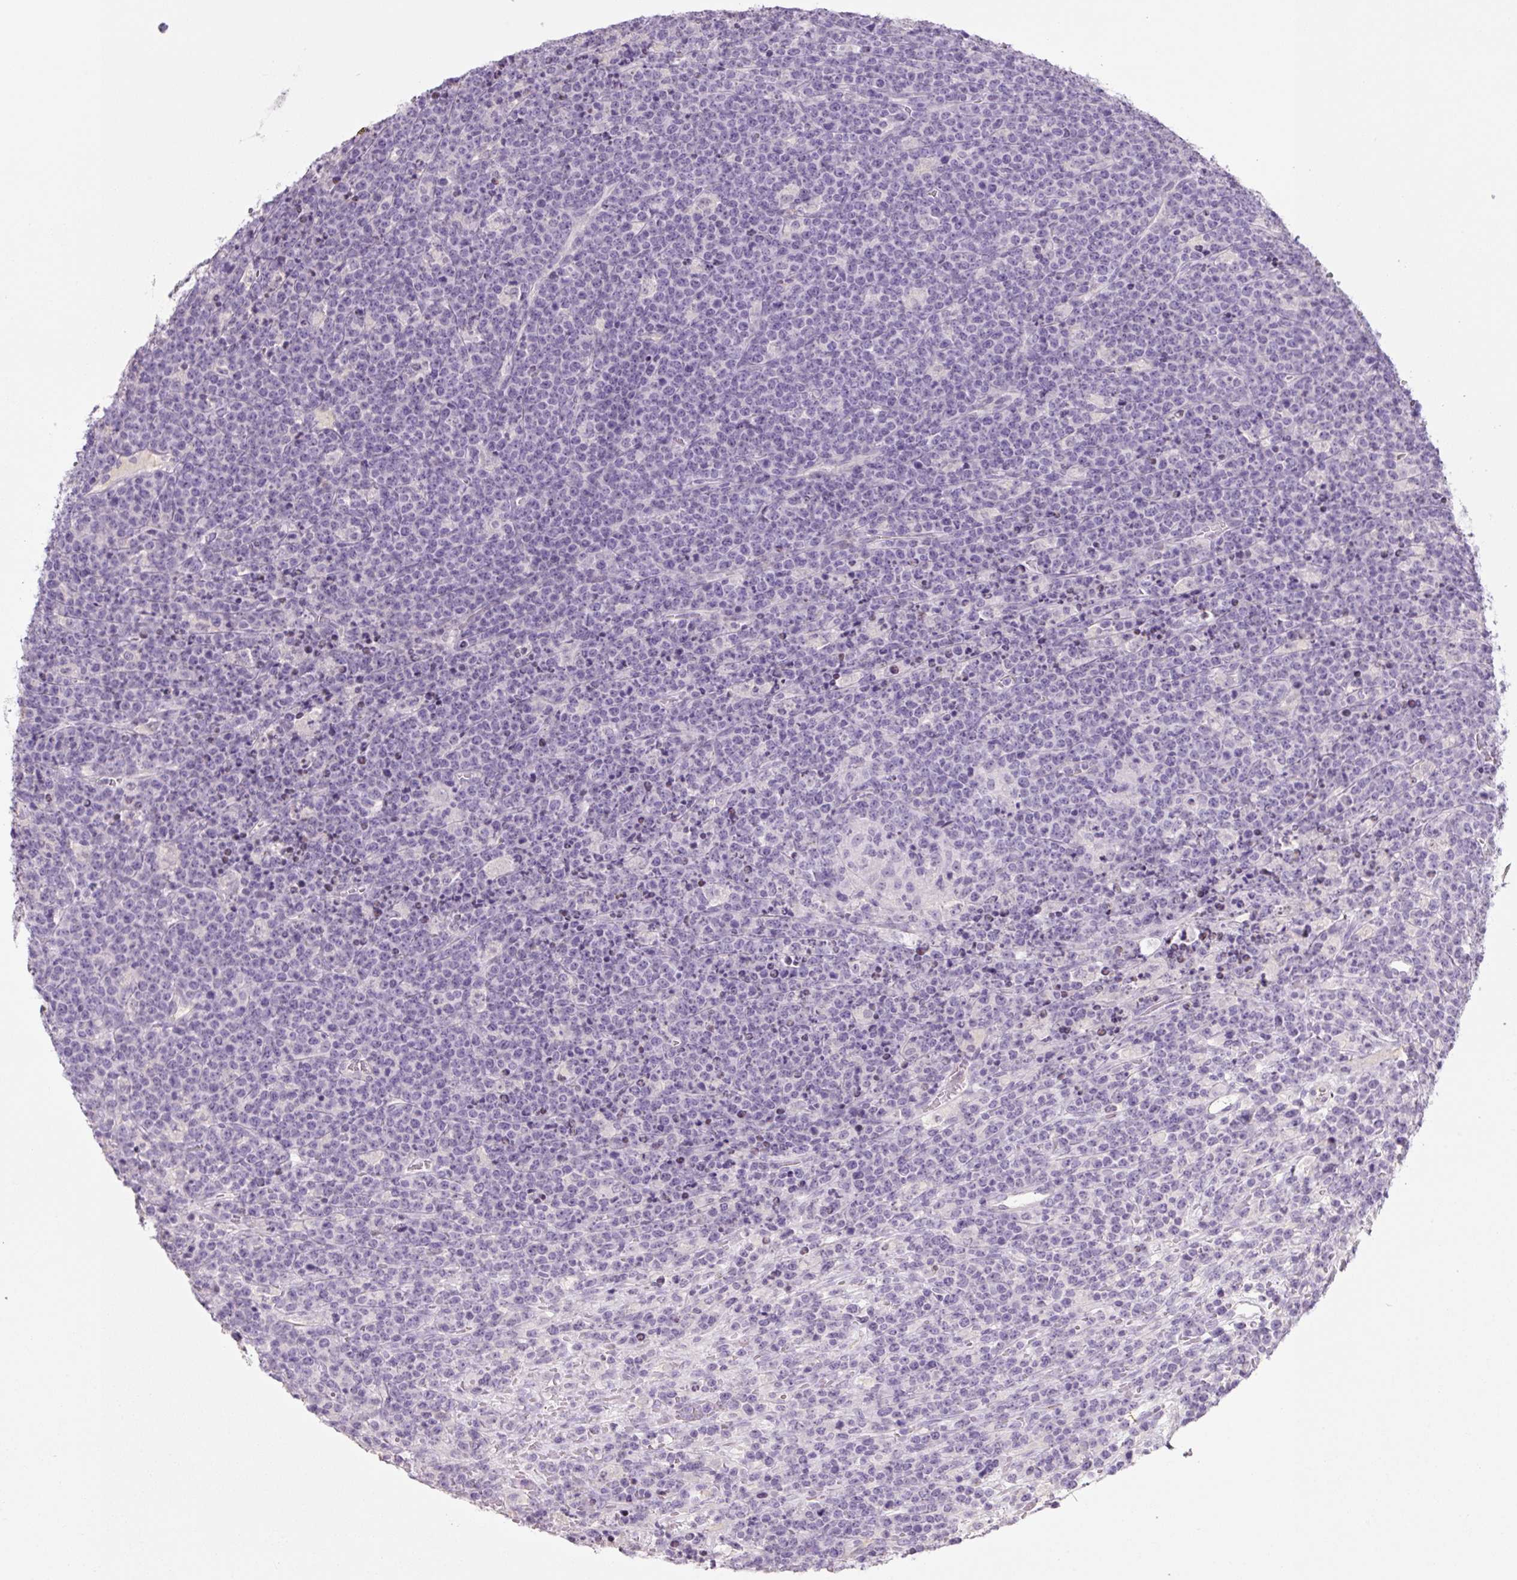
{"staining": {"intensity": "negative", "quantity": "none", "location": "none"}, "tissue": "lymphoma", "cell_type": "Tumor cells", "image_type": "cancer", "snomed": [{"axis": "morphology", "description": "Malignant lymphoma, non-Hodgkin's type, High grade"}, {"axis": "topography", "description": "Ovary"}], "caption": "Immunohistochemistry (IHC) photomicrograph of lymphoma stained for a protein (brown), which reveals no positivity in tumor cells.", "gene": "PRM1", "patient": {"sex": "female", "age": 56}}